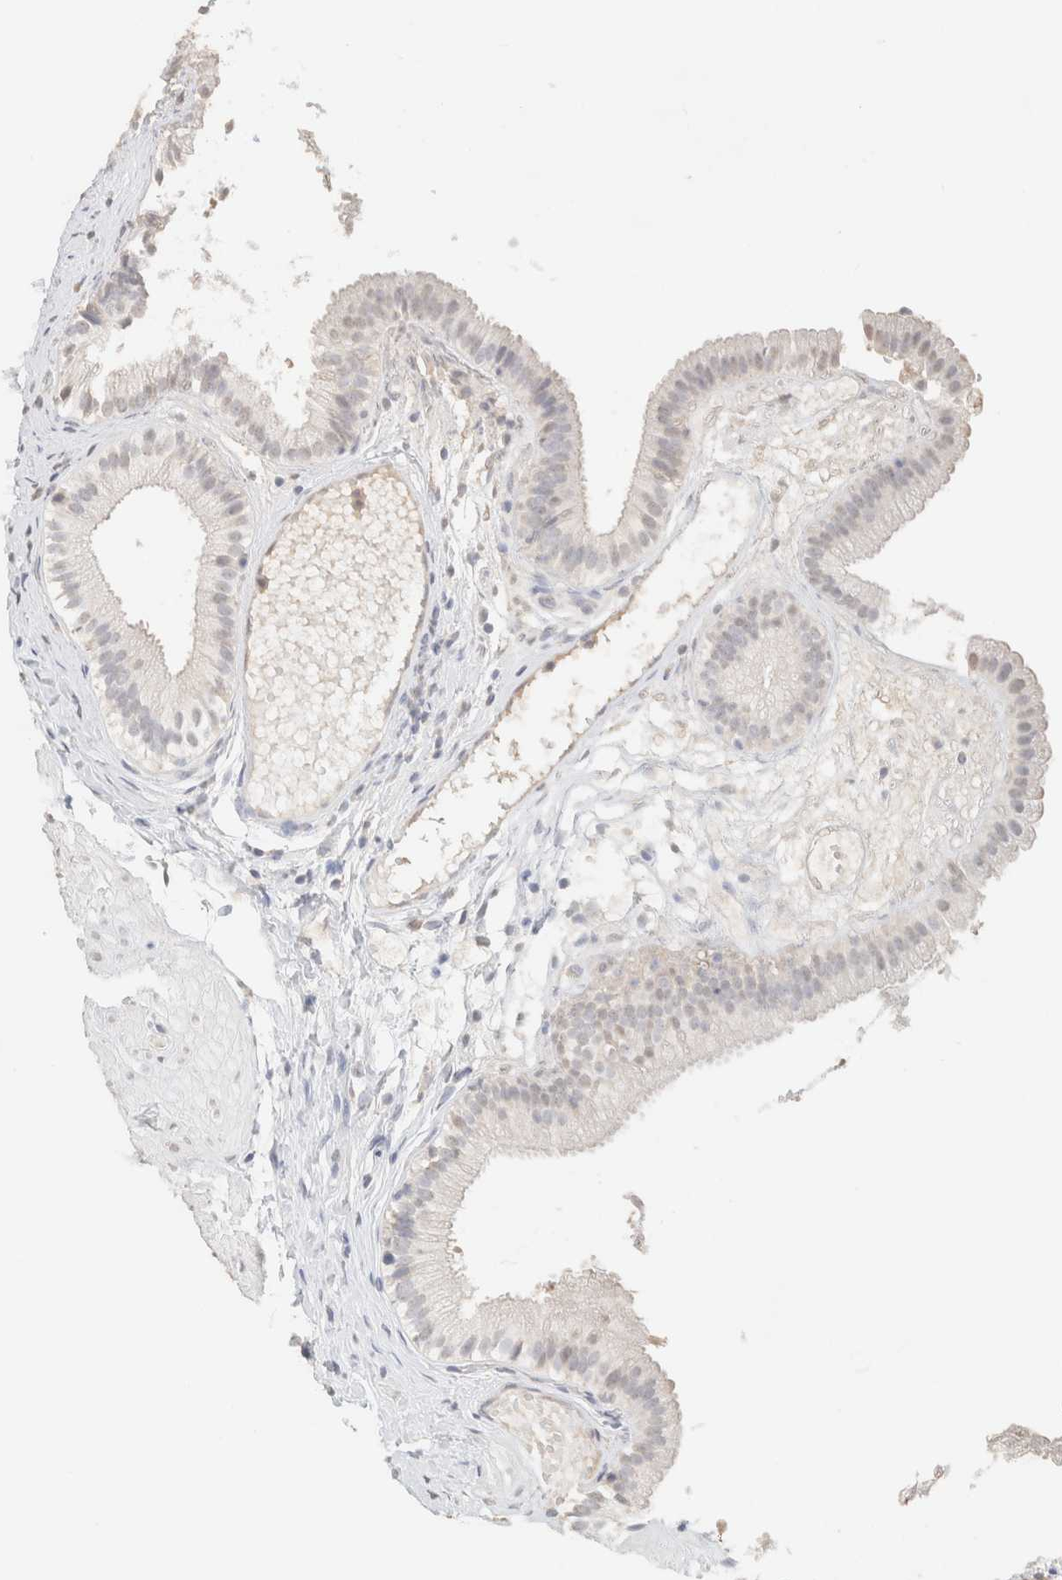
{"staining": {"intensity": "weak", "quantity": "<25%", "location": "nuclear"}, "tissue": "gallbladder", "cell_type": "Glandular cells", "image_type": "normal", "snomed": [{"axis": "morphology", "description": "Normal tissue, NOS"}, {"axis": "topography", "description": "Gallbladder"}], "caption": "High power microscopy image of an immunohistochemistry (IHC) micrograph of normal gallbladder, revealing no significant staining in glandular cells.", "gene": "CPA1", "patient": {"sex": "female", "age": 26}}